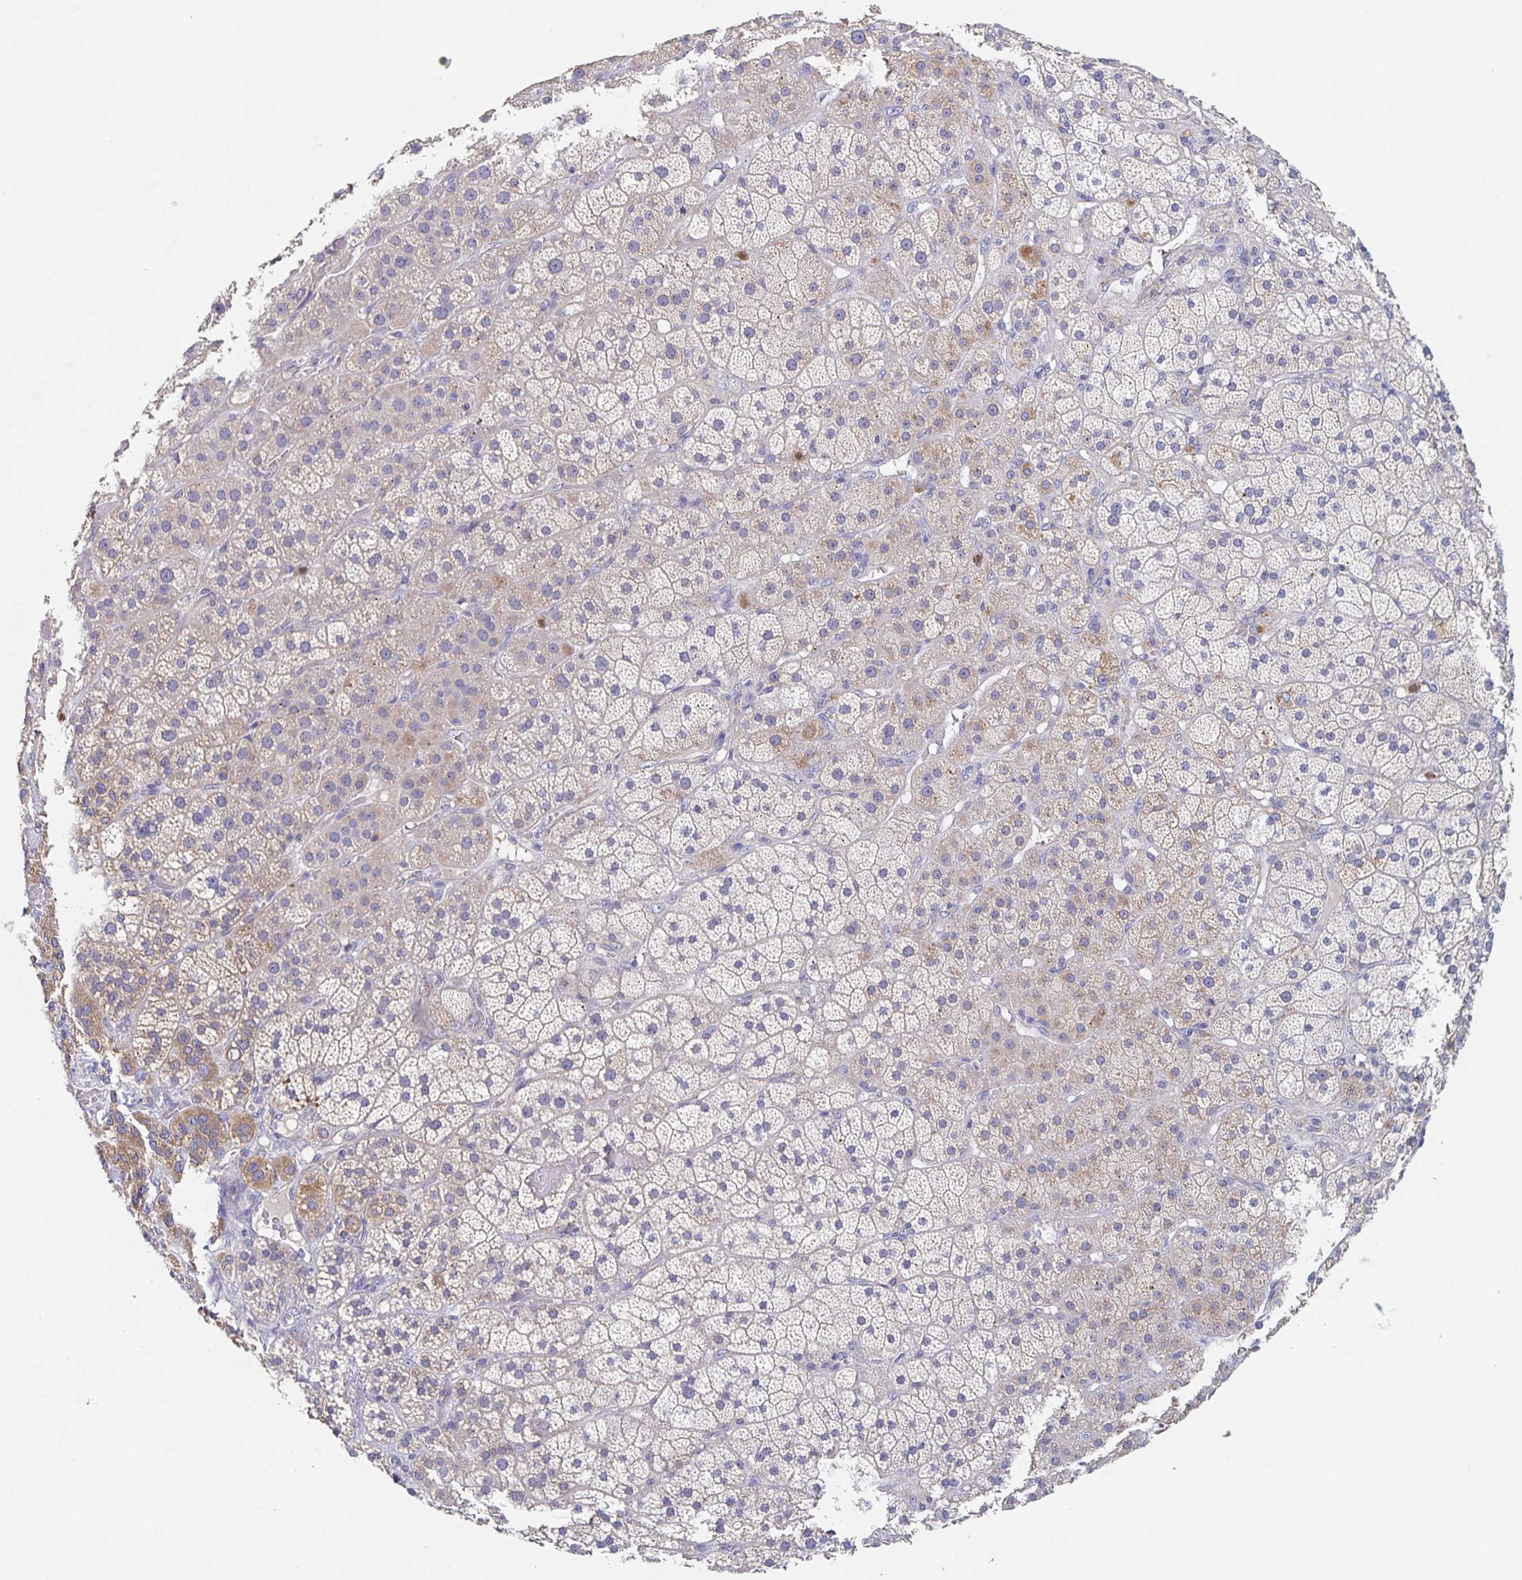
{"staining": {"intensity": "weak", "quantity": "25%-75%", "location": "cytoplasmic/membranous"}, "tissue": "adrenal gland", "cell_type": "Glandular cells", "image_type": "normal", "snomed": [{"axis": "morphology", "description": "Normal tissue, NOS"}, {"axis": "topography", "description": "Adrenal gland"}], "caption": "Adrenal gland stained with a brown dye shows weak cytoplasmic/membranous positive positivity in about 25%-75% of glandular cells.", "gene": "CDC42BPG", "patient": {"sex": "male", "age": 57}}